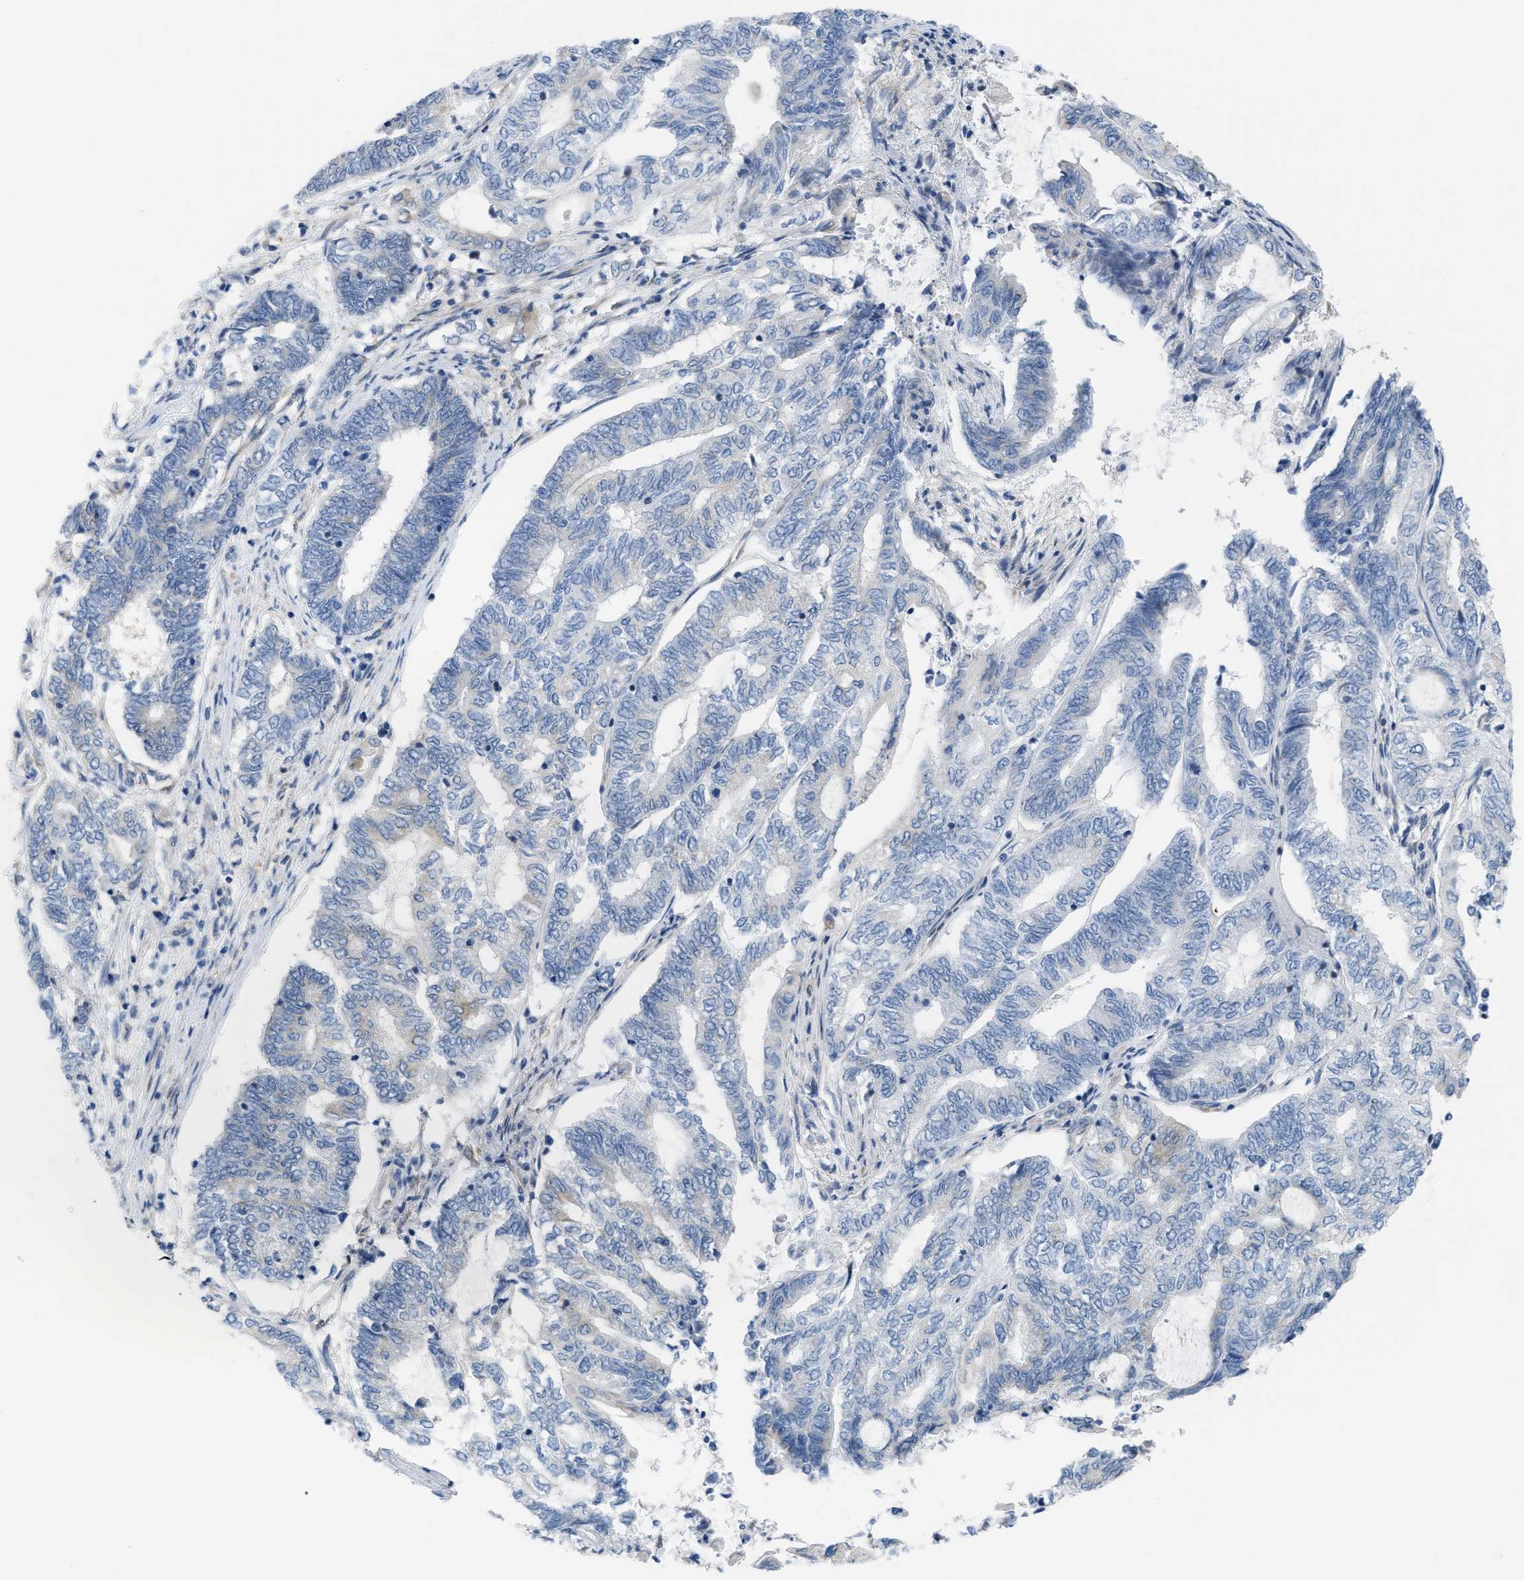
{"staining": {"intensity": "negative", "quantity": "none", "location": "none"}, "tissue": "endometrial cancer", "cell_type": "Tumor cells", "image_type": "cancer", "snomed": [{"axis": "morphology", "description": "Adenocarcinoma, NOS"}, {"axis": "topography", "description": "Uterus"}, {"axis": "topography", "description": "Endometrium"}], "caption": "Immunohistochemical staining of human endometrial cancer (adenocarcinoma) demonstrates no significant positivity in tumor cells. The staining is performed using DAB (3,3'-diaminobenzidine) brown chromogen with nuclei counter-stained in using hematoxylin.", "gene": "ASGR1", "patient": {"sex": "female", "age": 70}}